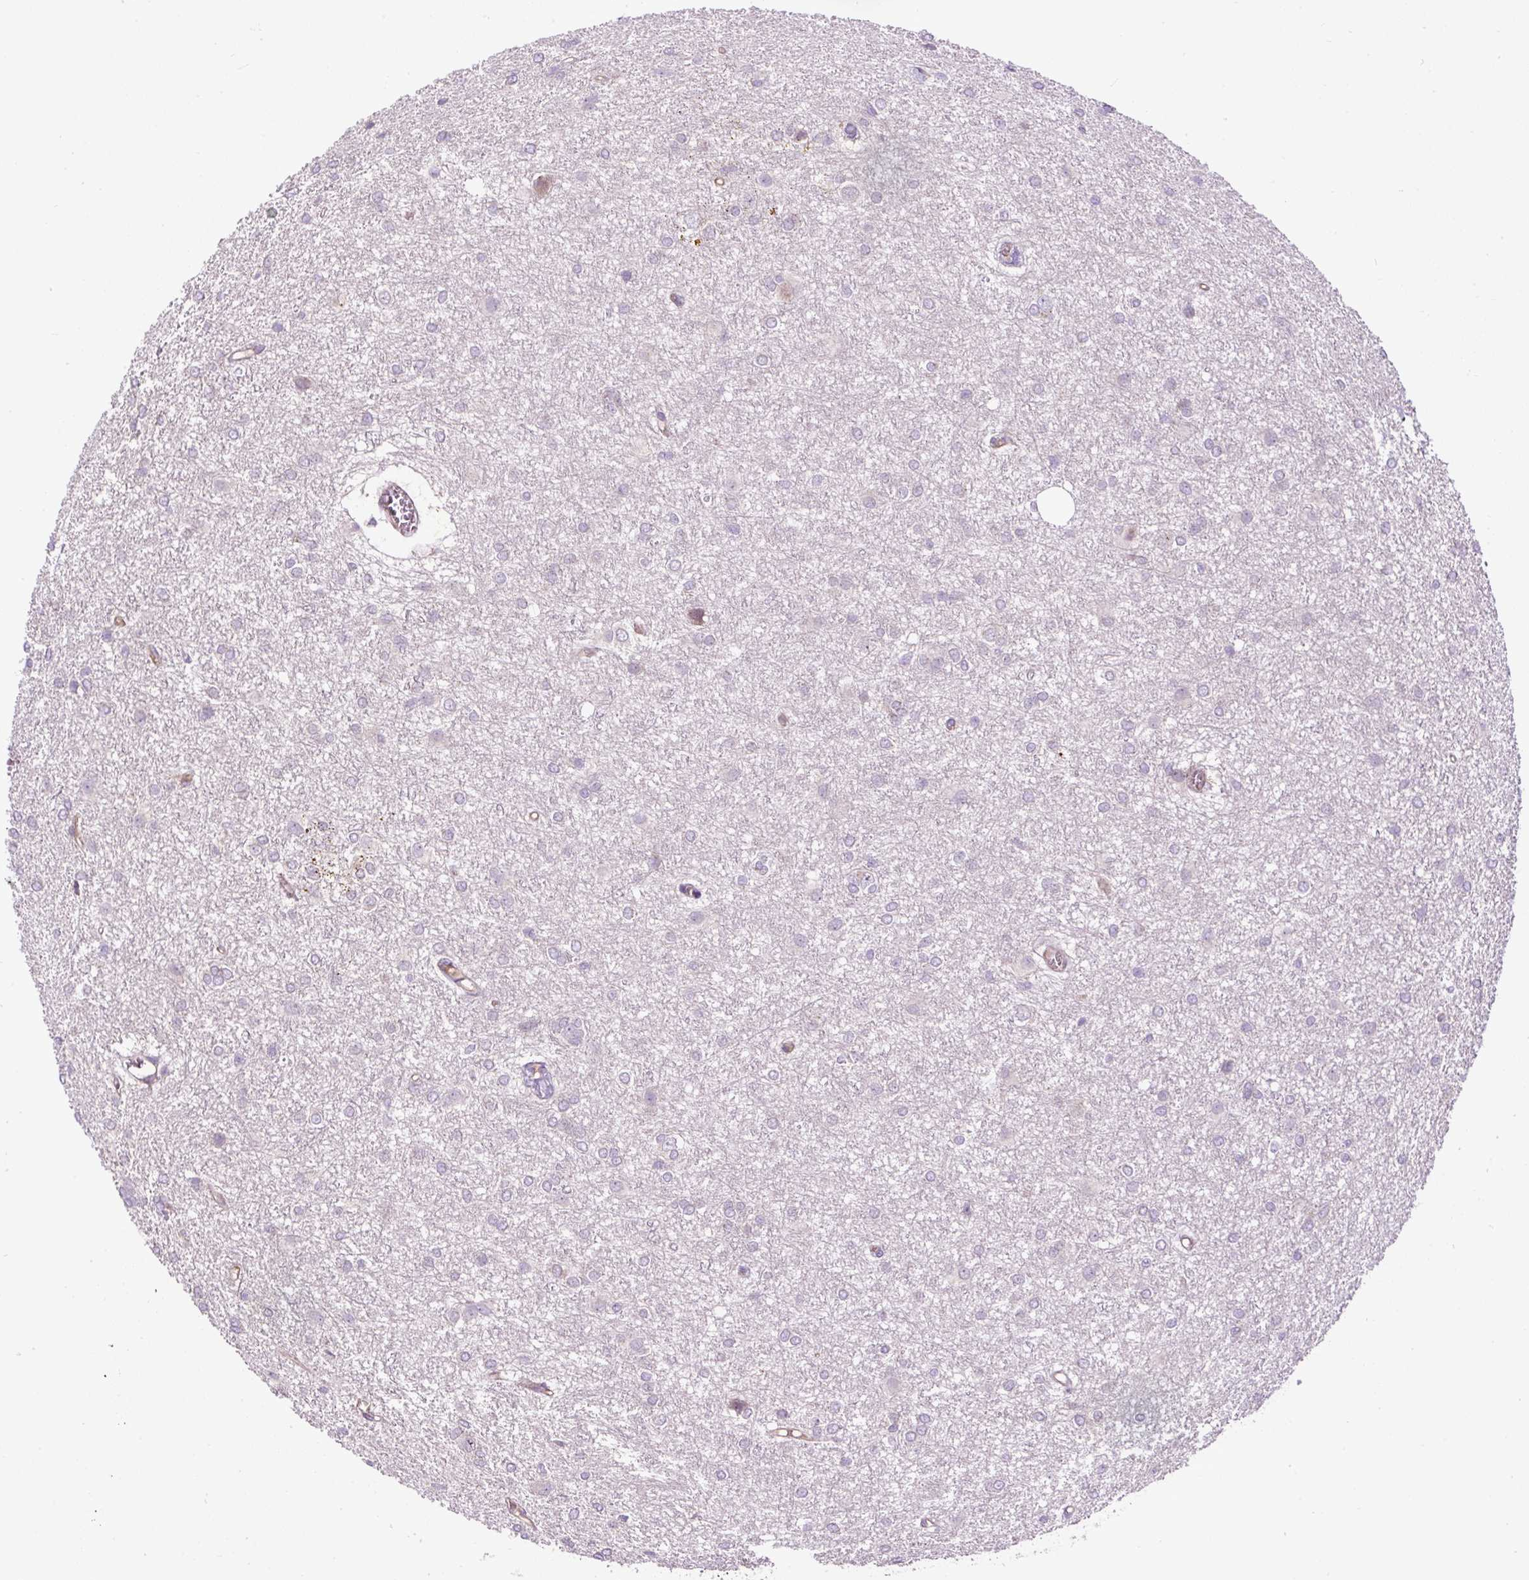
{"staining": {"intensity": "moderate", "quantity": "<25%", "location": "cytoplasmic/membranous"}, "tissue": "glioma", "cell_type": "Tumor cells", "image_type": "cancer", "snomed": [{"axis": "morphology", "description": "Glioma, malignant, High grade"}, {"axis": "topography", "description": "Brain"}], "caption": "This micrograph reveals immunohistochemistry (IHC) staining of human glioma, with low moderate cytoplasmic/membranous positivity in about <25% of tumor cells.", "gene": "ZNF547", "patient": {"sex": "female", "age": 50}}